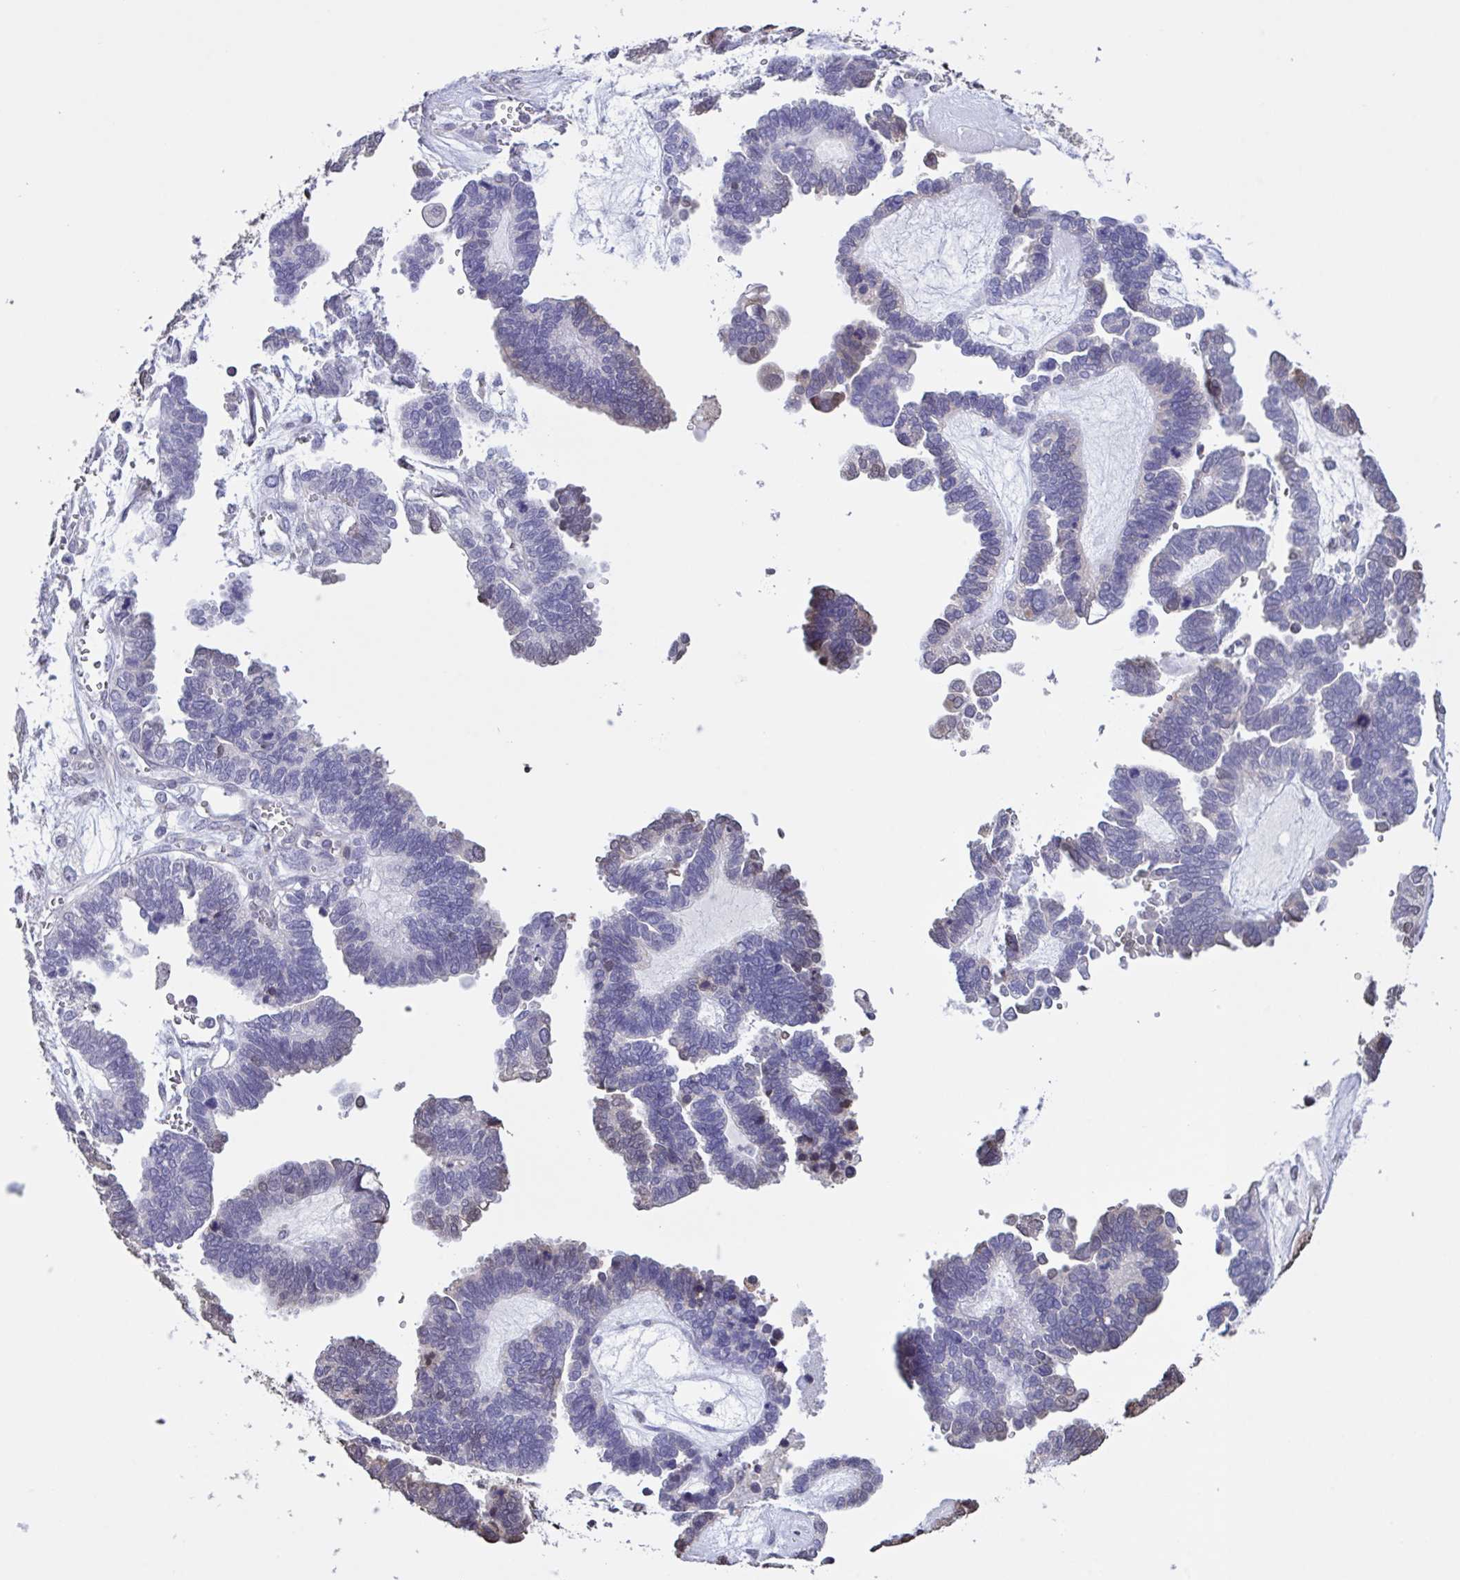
{"staining": {"intensity": "negative", "quantity": "none", "location": "none"}, "tissue": "ovarian cancer", "cell_type": "Tumor cells", "image_type": "cancer", "snomed": [{"axis": "morphology", "description": "Cystadenocarcinoma, serous, NOS"}, {"axis": "topography", "description": "Ovary"}], "caption": "Ovarian serous cystadenocarcinoma was stained to show a protein in brown. There is no significant positivity in tumor cells.", "gene": "MRGPRX2", "patient": {"sex": "female", "age": 51}}